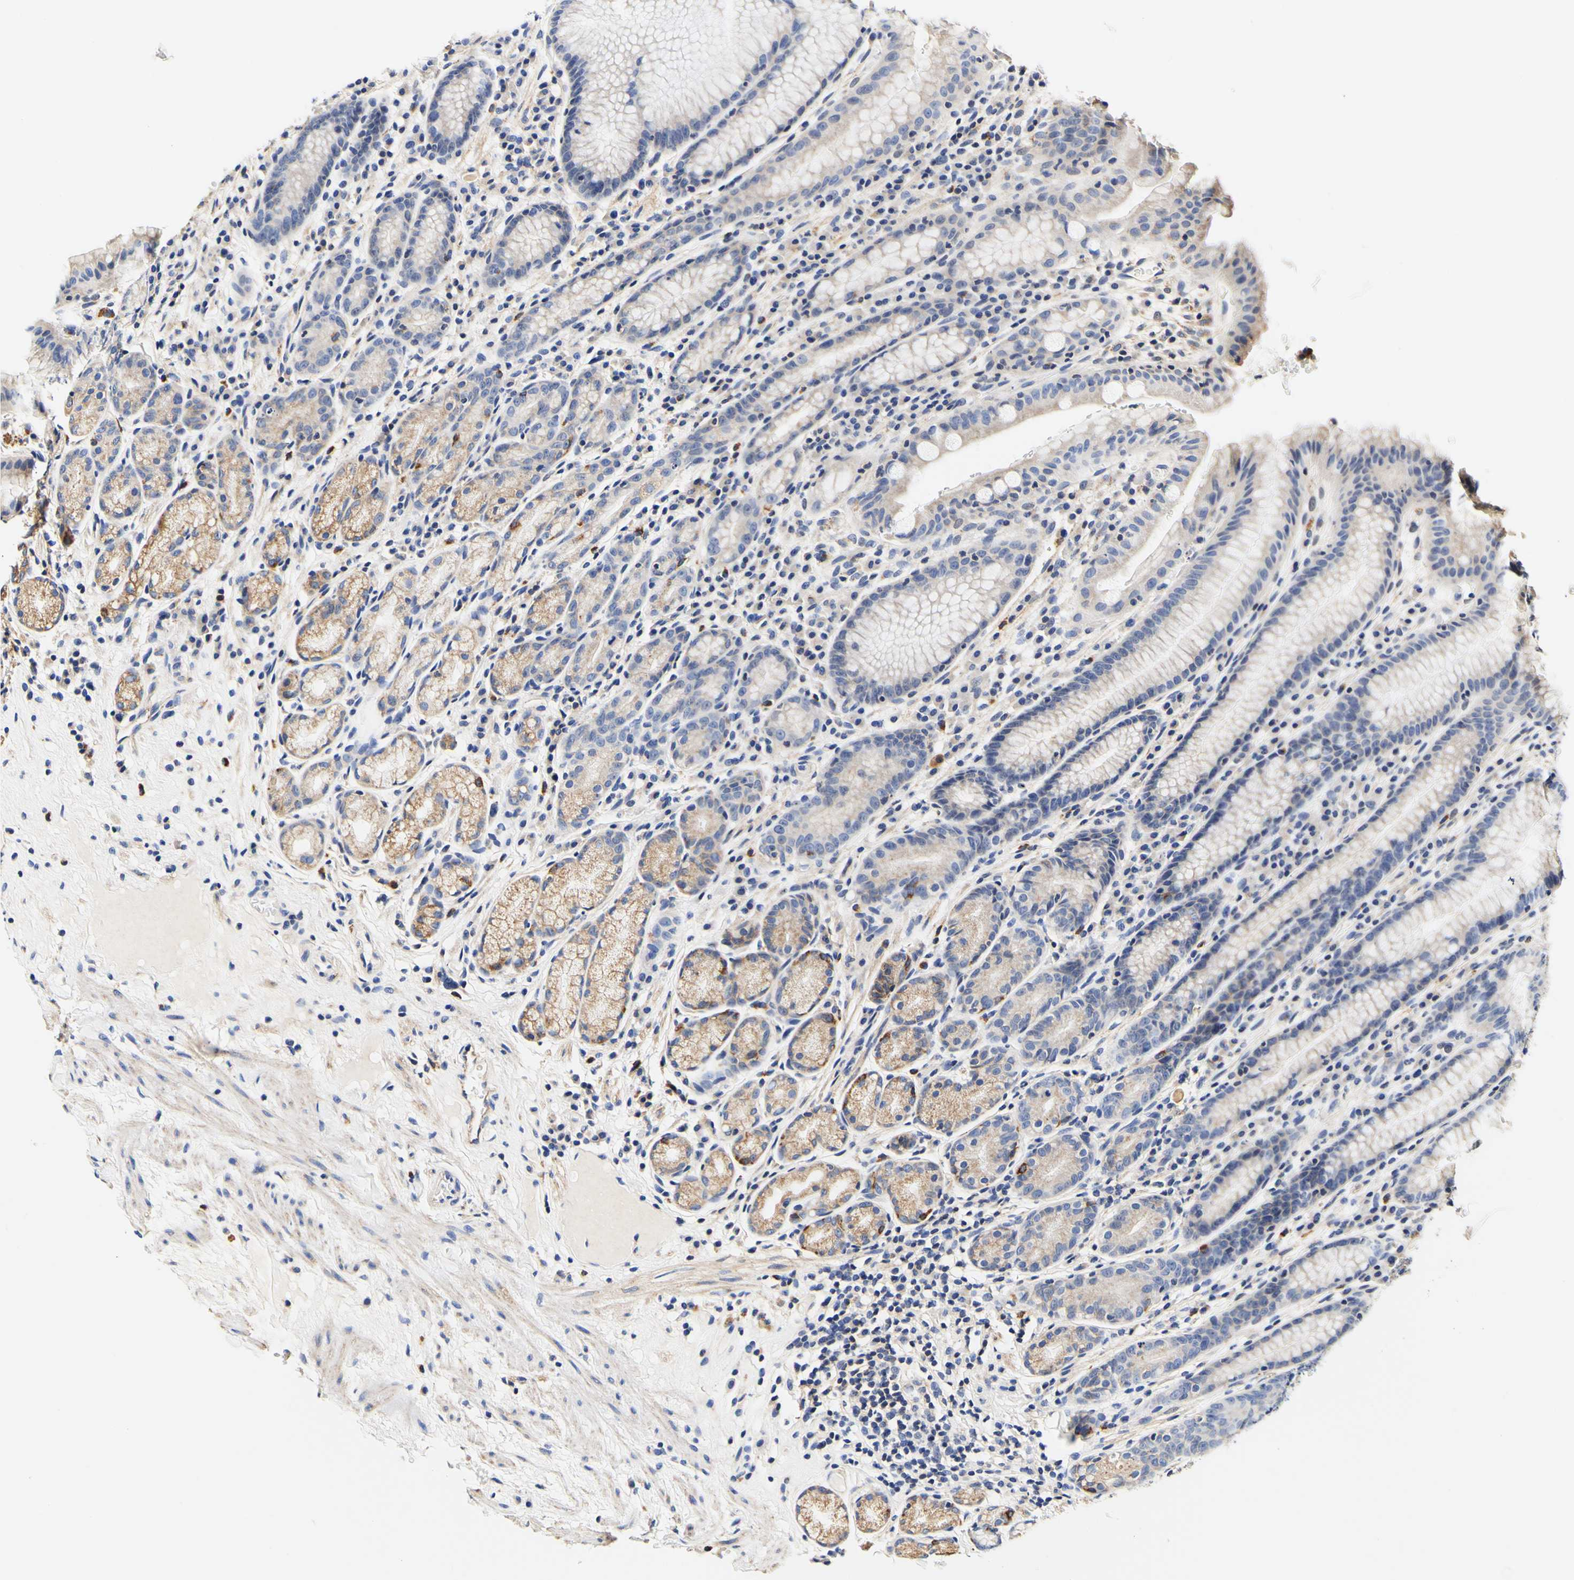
{"staining": {"intensity": "weak", "quantity": "<25%", "location": "cytoplasmic/membranous"}, "tissue": "stomach", "cell_type": "Glandular cells", "image_type": "normal", "snomed": [{"axis": "morphology", "description": "Normal tissue, NOS"}, {"axis": "topography", "description": "Stomach, lower"}], "caption": "Human stomach stained for a protein using immunohistochemistry exhibits no staining in glandular cells.", "gene": "CAMK4", "patient": {"sex": "male", "age": 52}}